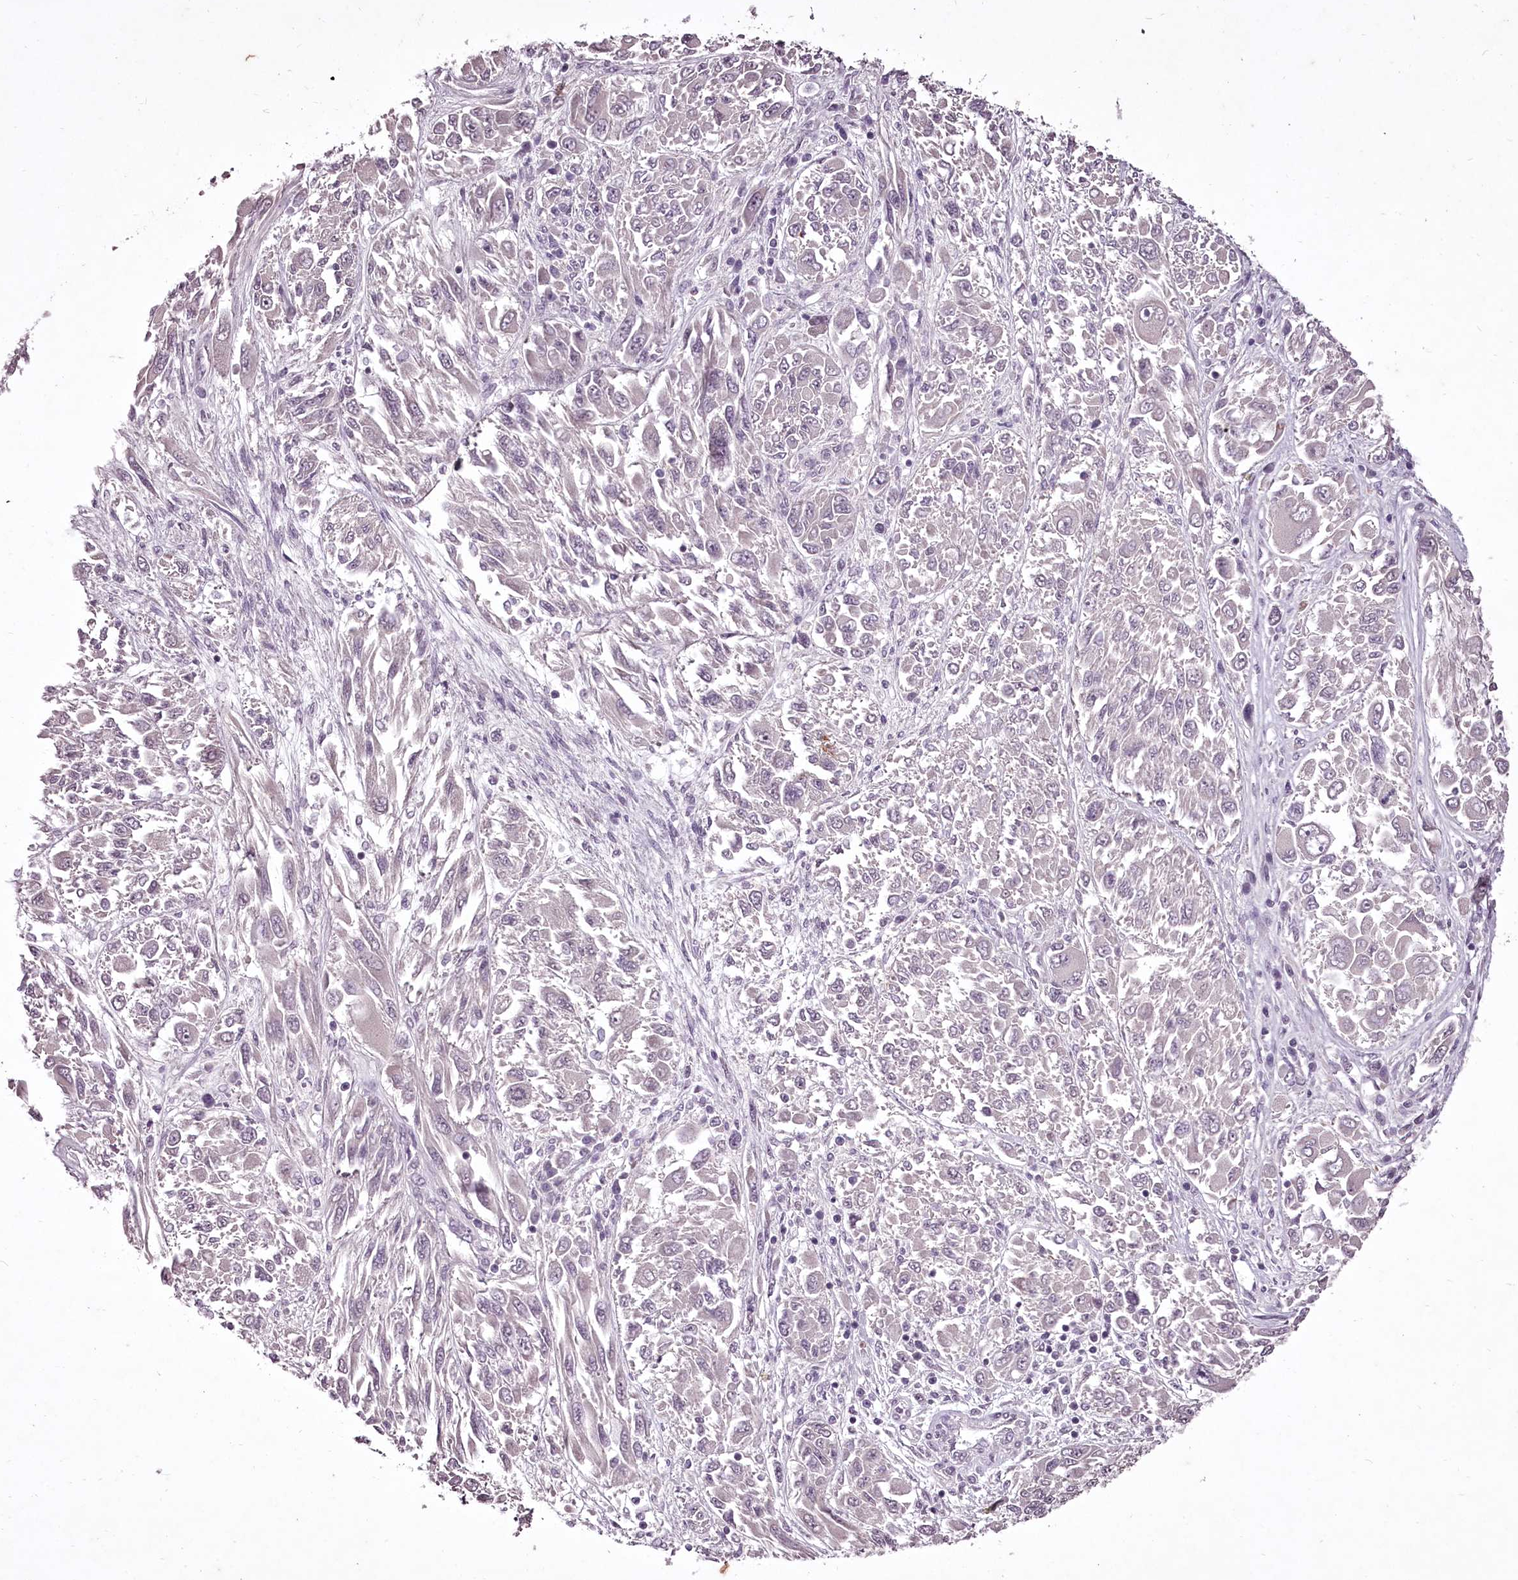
{"staining": {"intensity": "negative", "quantity": "none", "location": "none"}, "tissue": "melanoma", "cell_type": "Tumor cells", "image_type": "cancer", "snomed": [{"axis": "morphology", "description": "Malignant melanoma, NOS"}, {"axis": "topography", "description": "Skin"}], "caption": "Human malignant melanoma stained for a protein using immunohistochemistry exhibits no staining in tumor cells.", "gene": "C1orf56", "patient": {"sex": "female", "age": 91}}